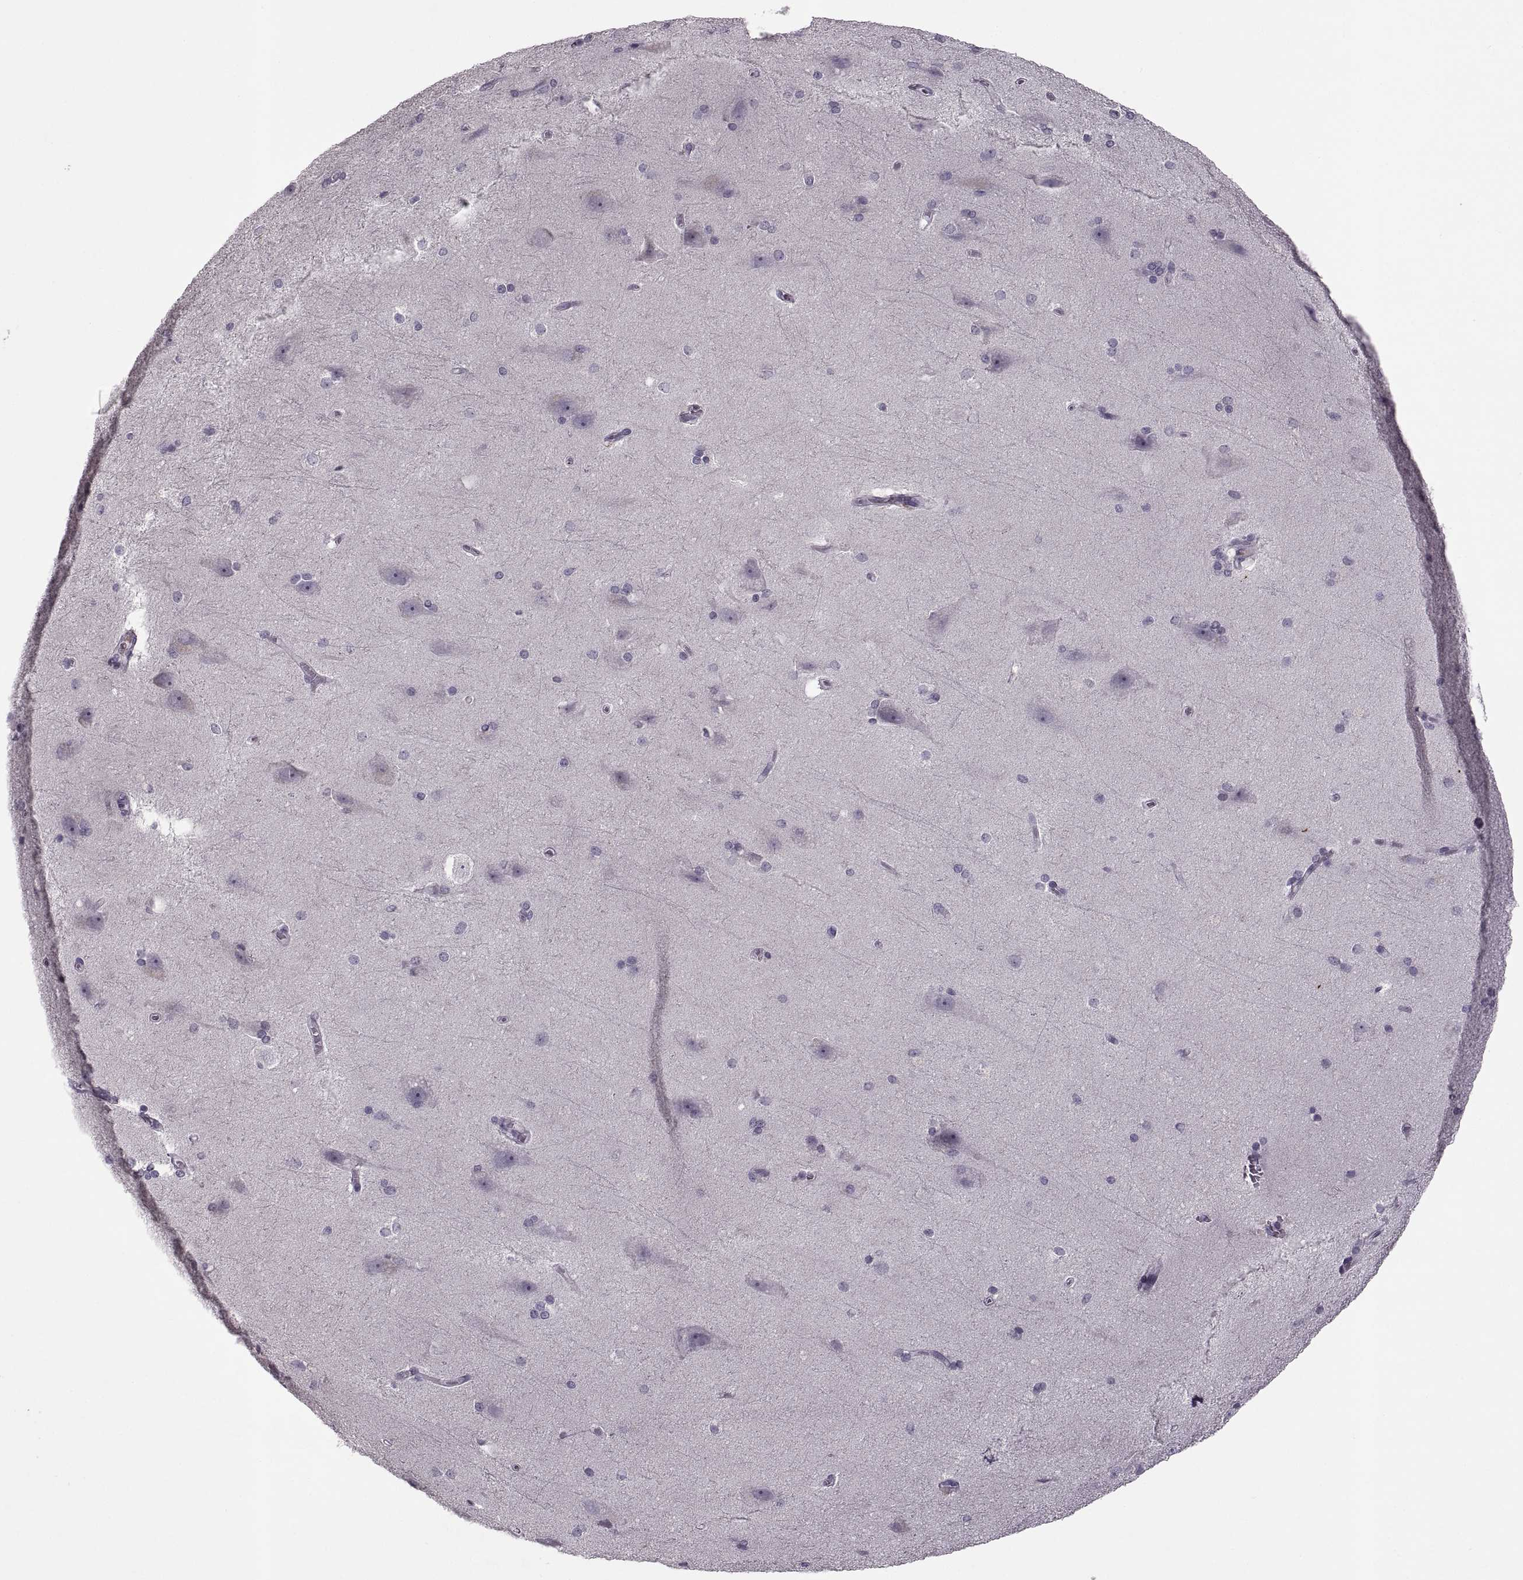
{"staining": {"intensity": "negative", "quantity": "none", "location": "none"}, "tissue": "hippocampus", "cell_type": "Glial cells", "image_type": "normal", "snomed": [{"axis": "morphology", "description": "Normal tissue, NOS"}, {"axis": "topography", "description": "Cerebral cortex"}, {"axis": "topography", "description": "Hippocampus"}], "caption": "Glial cells are negative for brown protein staining in benign hippocampus. (Stains: DAB (3,3'-diaminobenzidine) immunohistochemistry with hematoxylin counter stain, Microscopy: brightfield microscopy at high magnification).", "gene": "CACNA1F", "patient": {"sex": "female", "age": 19}}